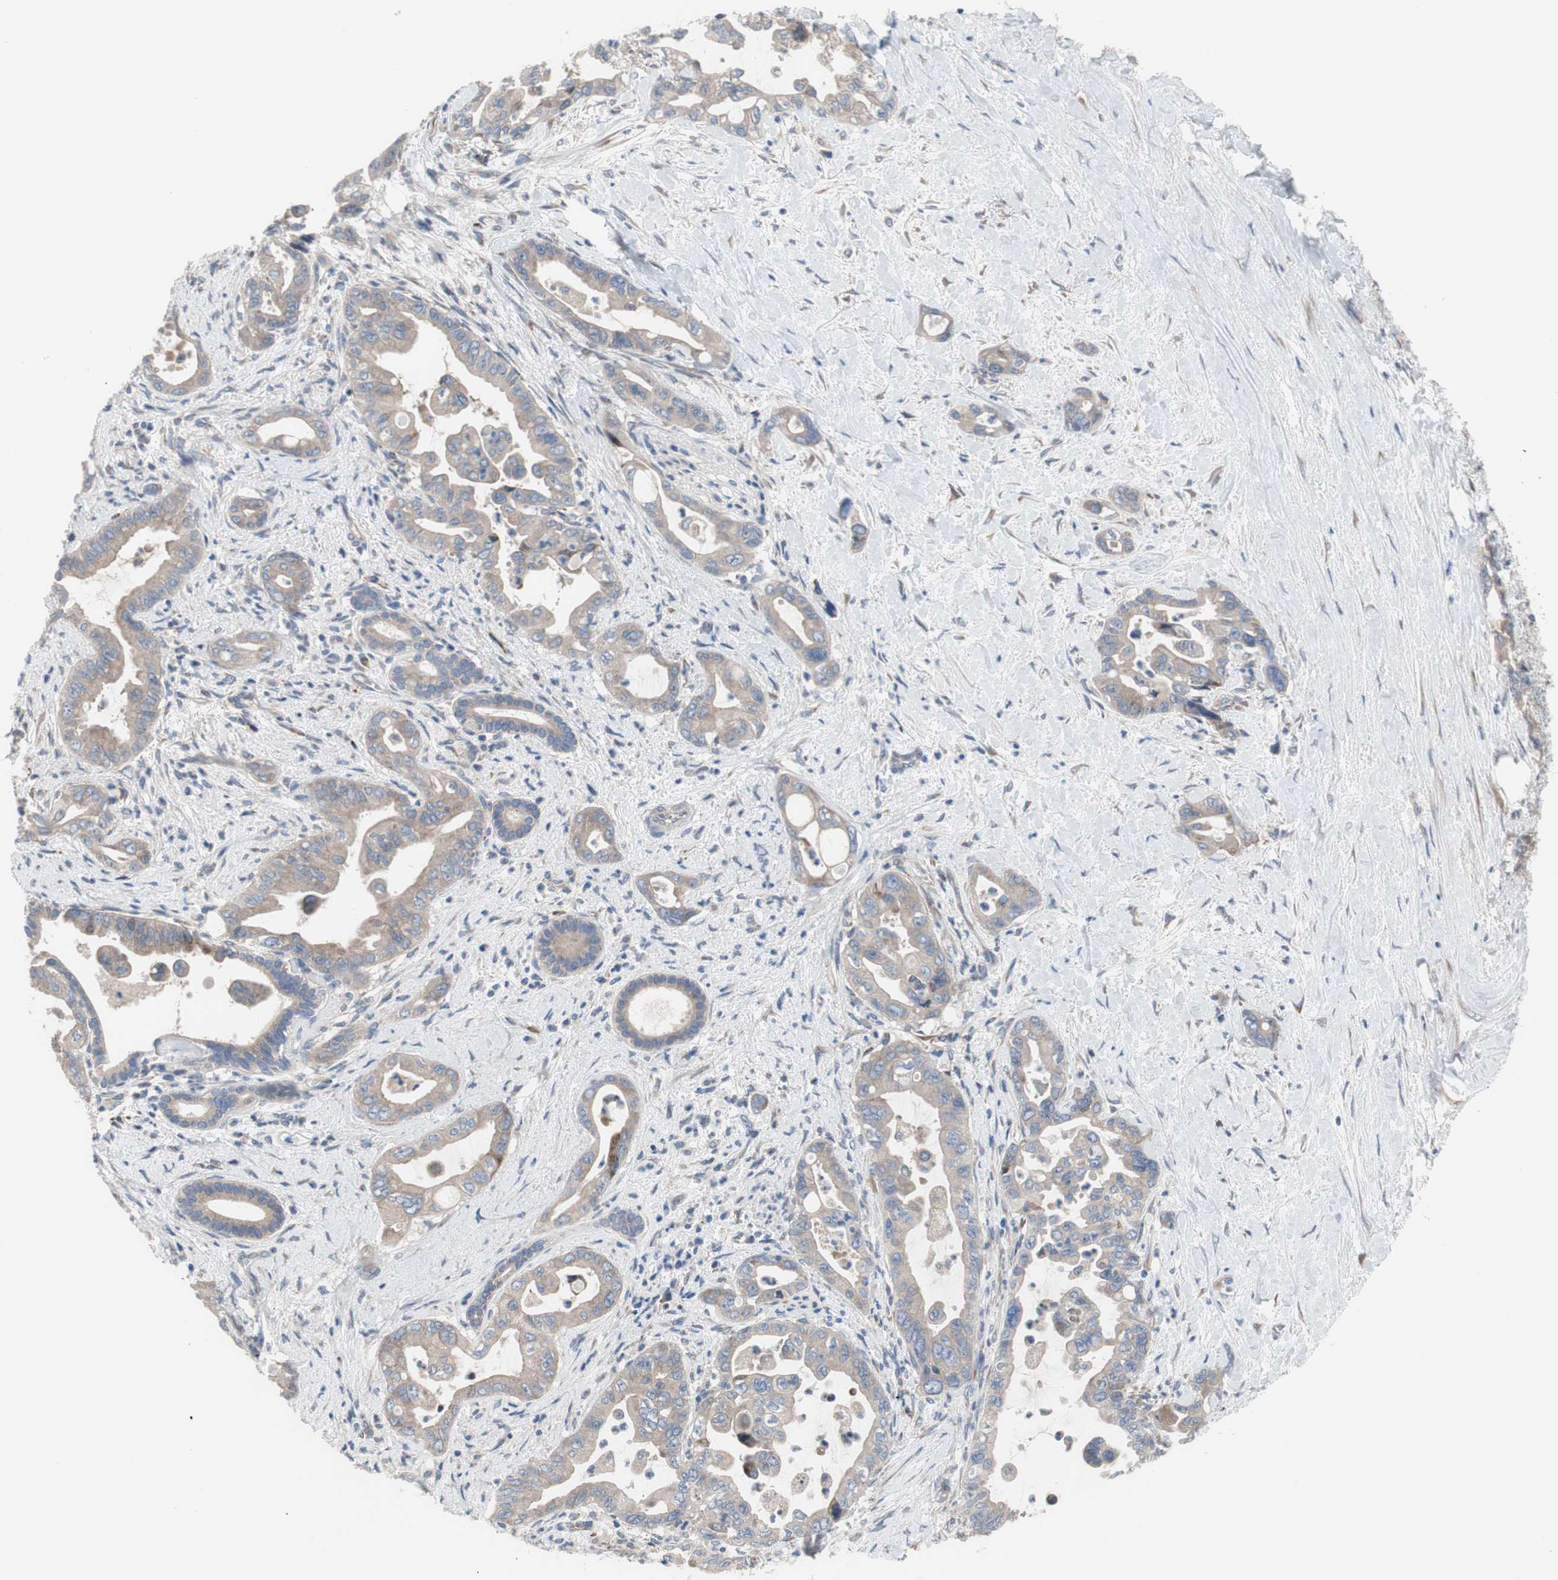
{"staining": {"intensity": "weak", "quantity": ">75%", "location": "cytoplasmic/membranous"}, "tissue": "pancreatic cancer", "cell_type": "Tumor cells", "image_type": "cancer", "snomed": [{"axis": "morphology", "description": "Adenocarcinoma, NOS"}, {"axis": "topography", "description": "Pancreas"}], "caption": "IHC micrograph of neoplastic tissue: pancreatic cancer (adenocarcinoma) stained using immunohistochemistry (IHC) shows low levels of weak protein expression localized specifically in the cytoplasmic/membranous of tumor cells, appearing as a cytoplasmic/membranous brown color.", "gene": "KANSL1", "patient": {"sex": "male", "age": 70}}